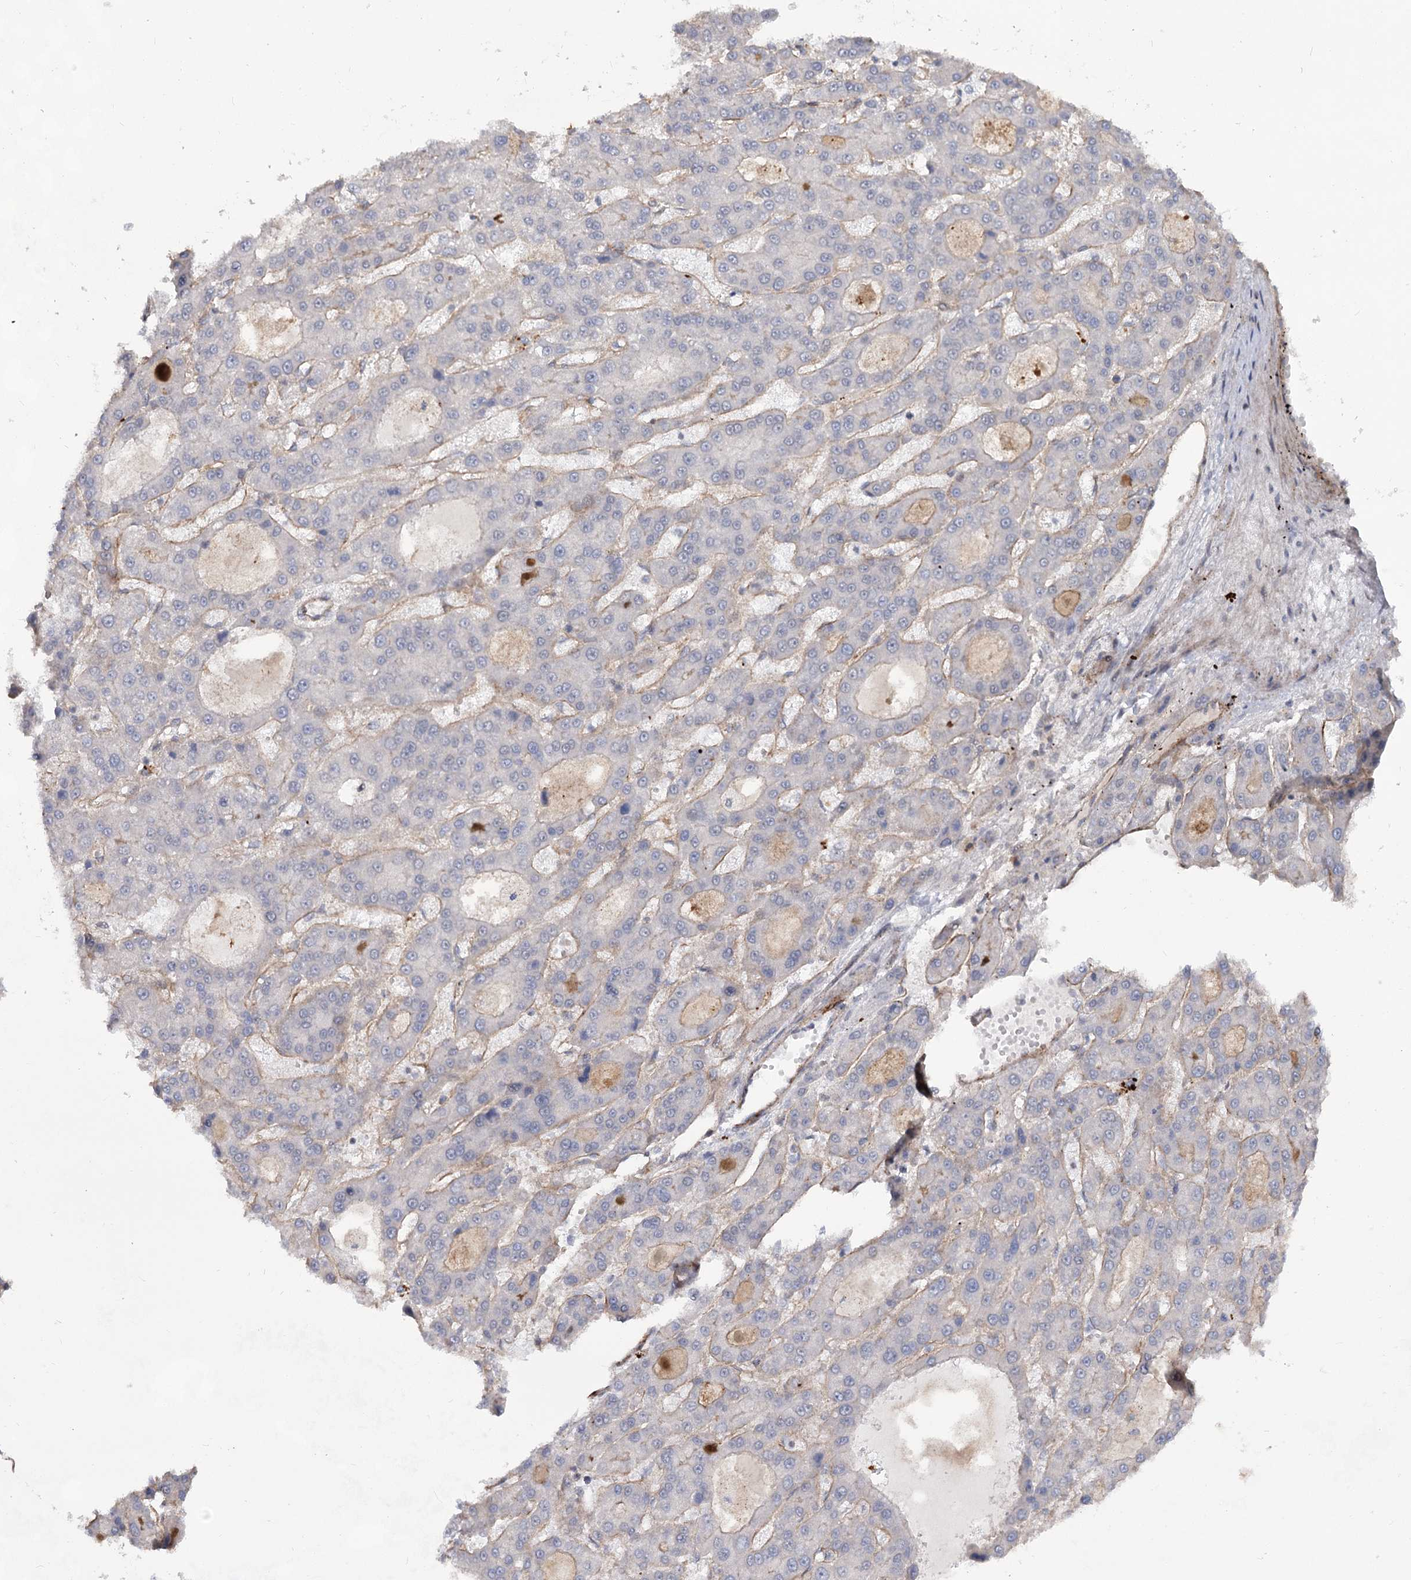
{"staining": {"intensity": "weak", "quantity": "<25%", "location": "cytoplasmic/membranous"}, "tissue": "liver cancer", "cell_type": "Tumor cells", "image_type": "cancer", "snomed": [{"axis": "morphology", "description": "Carcinoma, Hepatocellular, NOS"}, {"axis": "topography", "description": "Liver"}], "caption": "IHC histopathology image of liver hepatocellular carcinoma stained for a protein (brown), which demonstrates no expression in tumor cells.", "gene": "ATL2", "patient": {"sex": "male", "age": 70}}